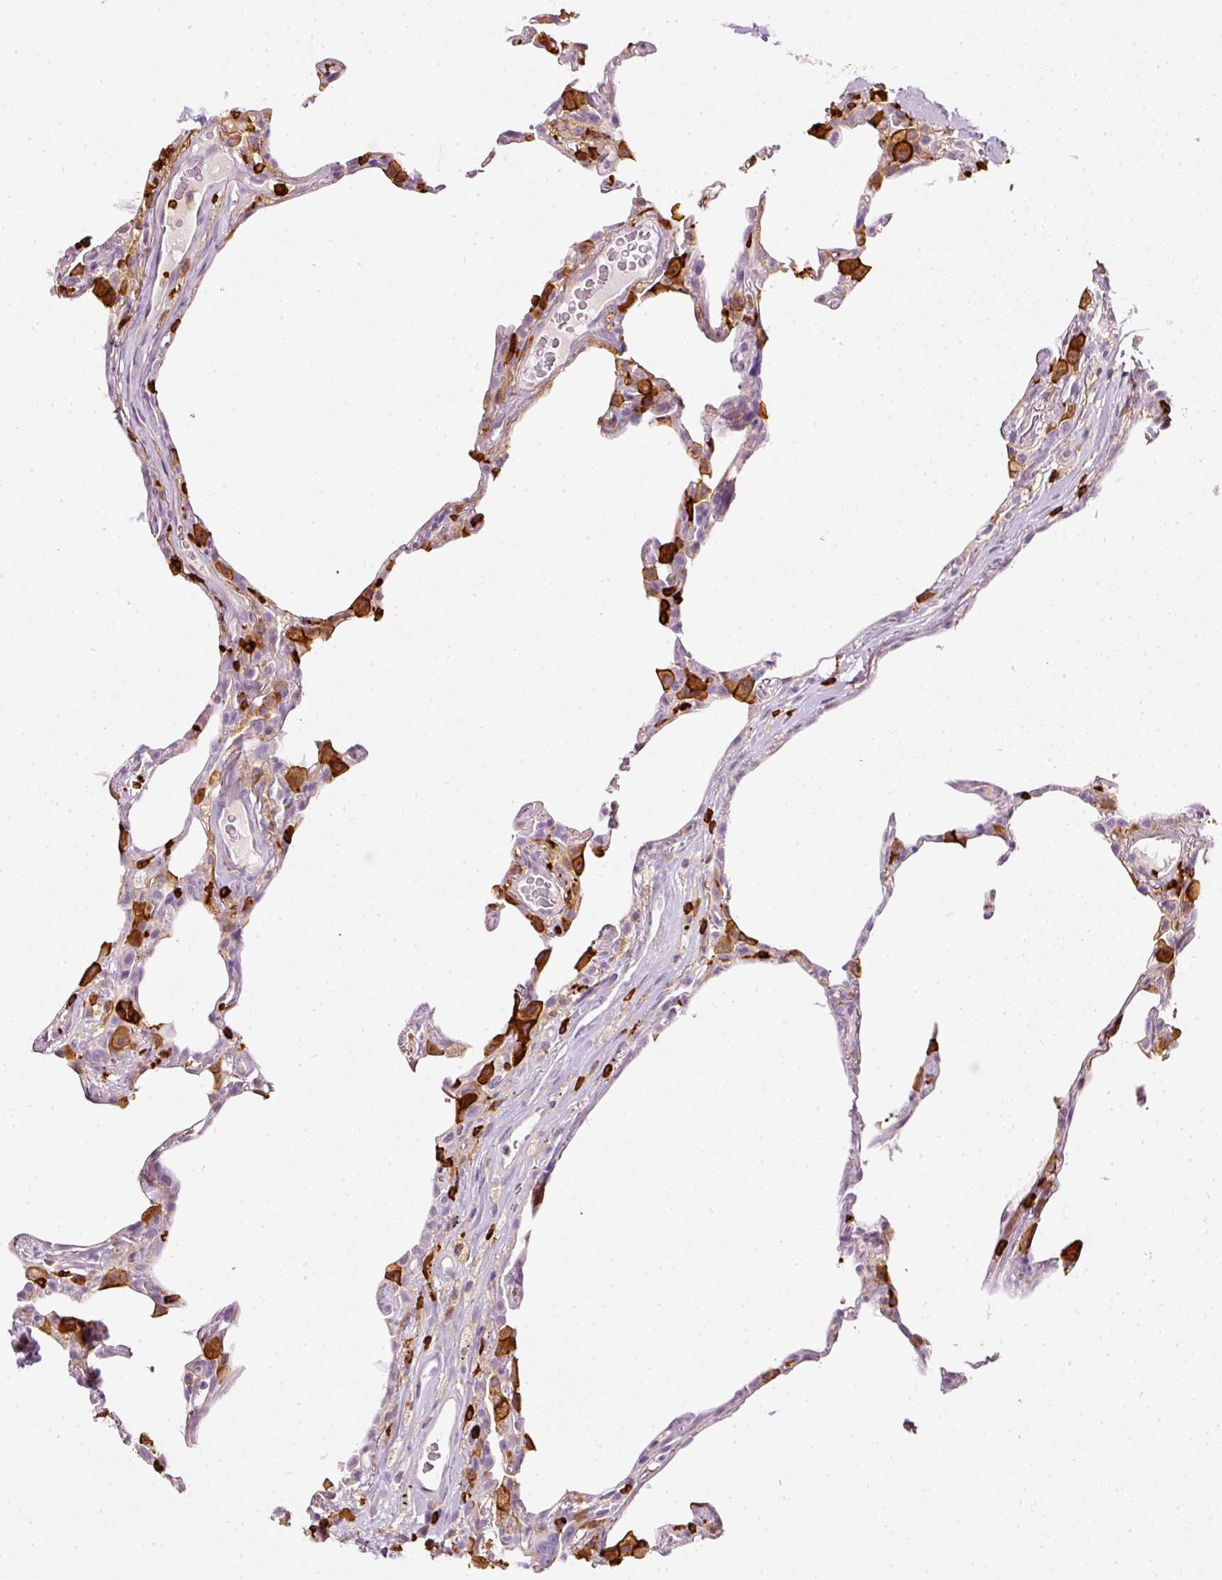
{"staining": {"intensity": "strong", "quantity": "<25%", "location": "cytoplasmic/membranous"}, "tissue": "lung", "cell_type": "Alveolar cells", "image_type": "normal", "snomed": [{"axis": "morphology", "description": "Normal tissue, NOS"}, {"axis": "topography", "description": "Lung"}], "caption": "This micrograph exhibits immunohistochemistry (IHC) staining of benign lung, with medium strong cytoplasmic/membranous expression in approximately <25% of alveolar cells.", "gene": "EVL", "patient": {"sex": "female", "age": 57}}